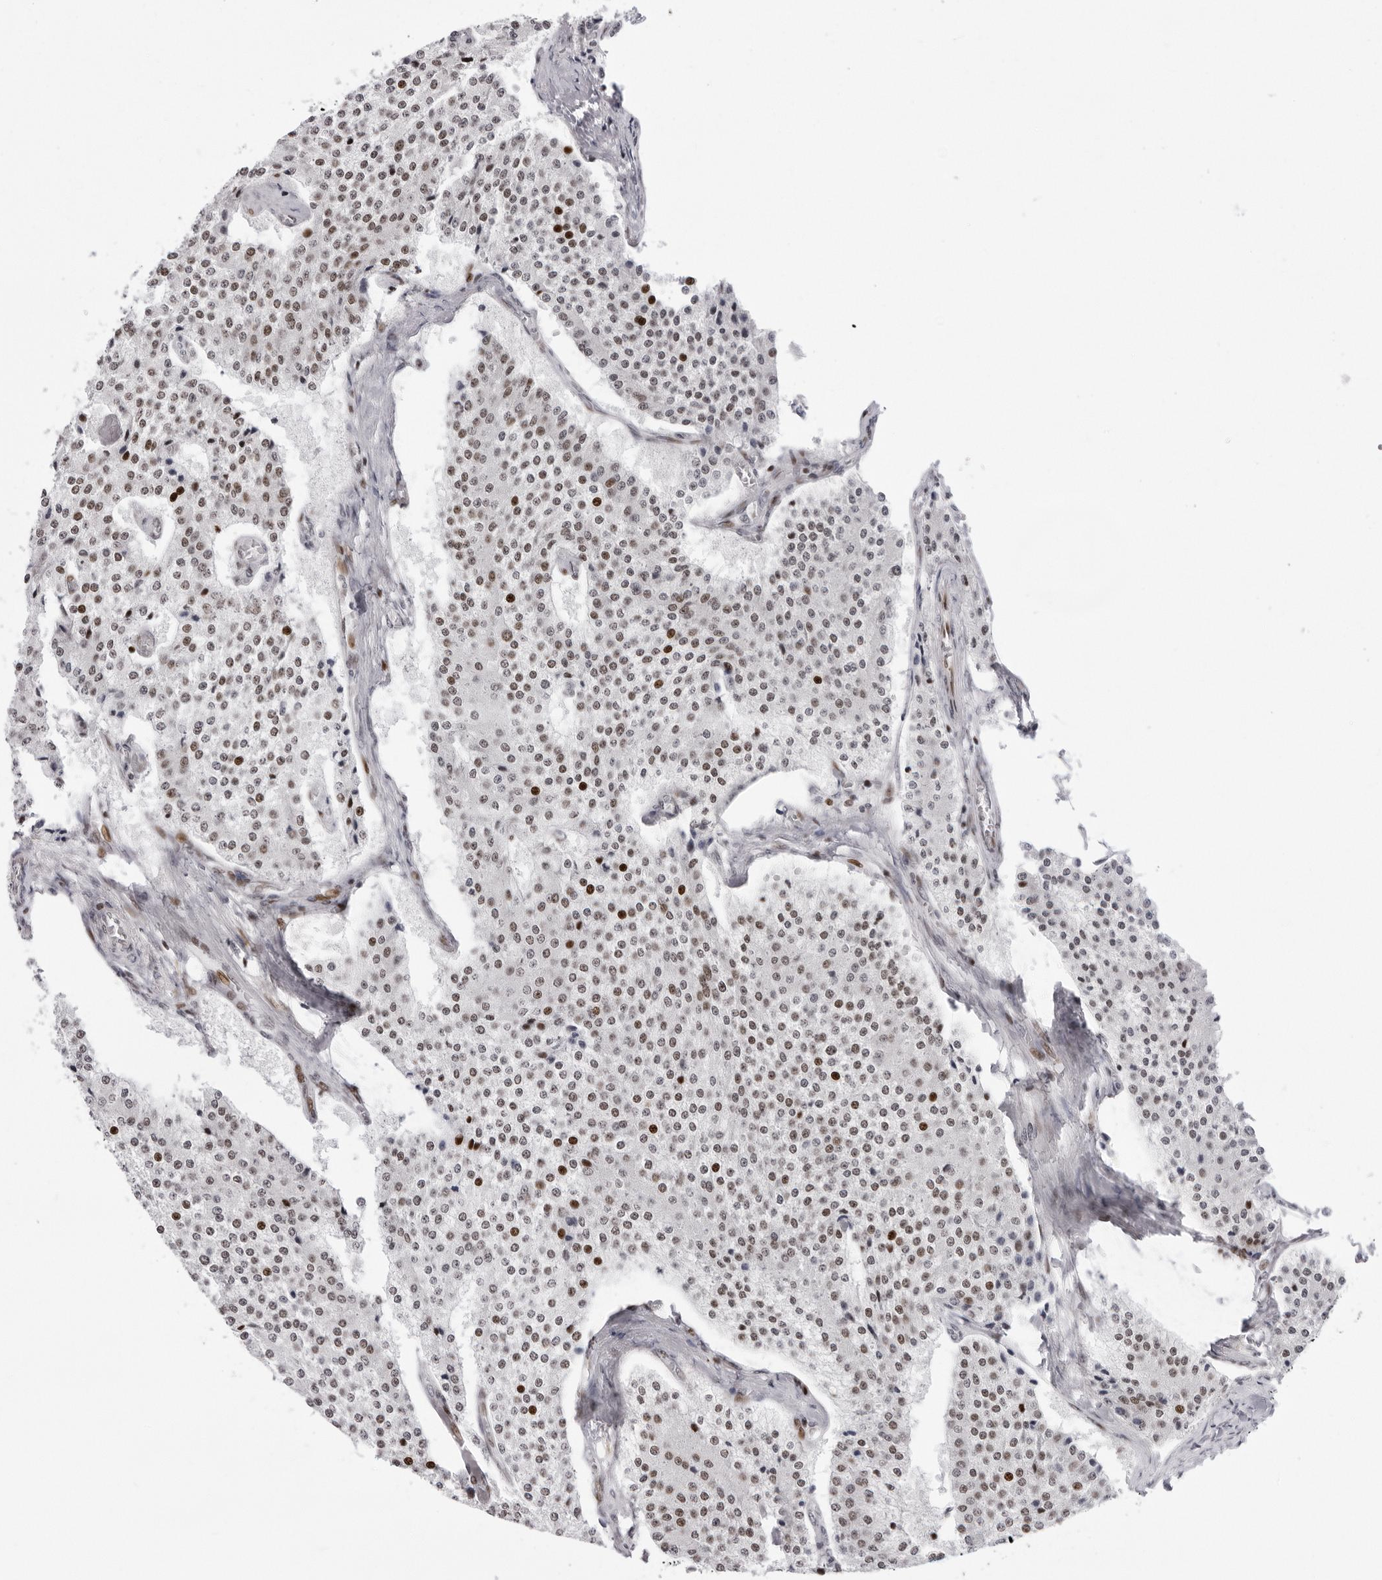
{"staining": {"intensity": "moderate", "quantity": ">75%", "location": "nuclear"}, "tissue": "carcinoid", "cell_type": "Tumor cells", "image_type": "cancer", "snomed": [{"axis": "morphology", "description": "Carcinoid, malignant, NOS"}, {"axis": "topography", "description": "Colon"}], "caption": "An IHC histopathology image of neoplastic tissue is shown. Protein staining in brown highlights moderate nuclear positivity in carcinoid within tumor cells.", "gene": "NTPCR", "patient": {"sex": "female", "age": 52}}